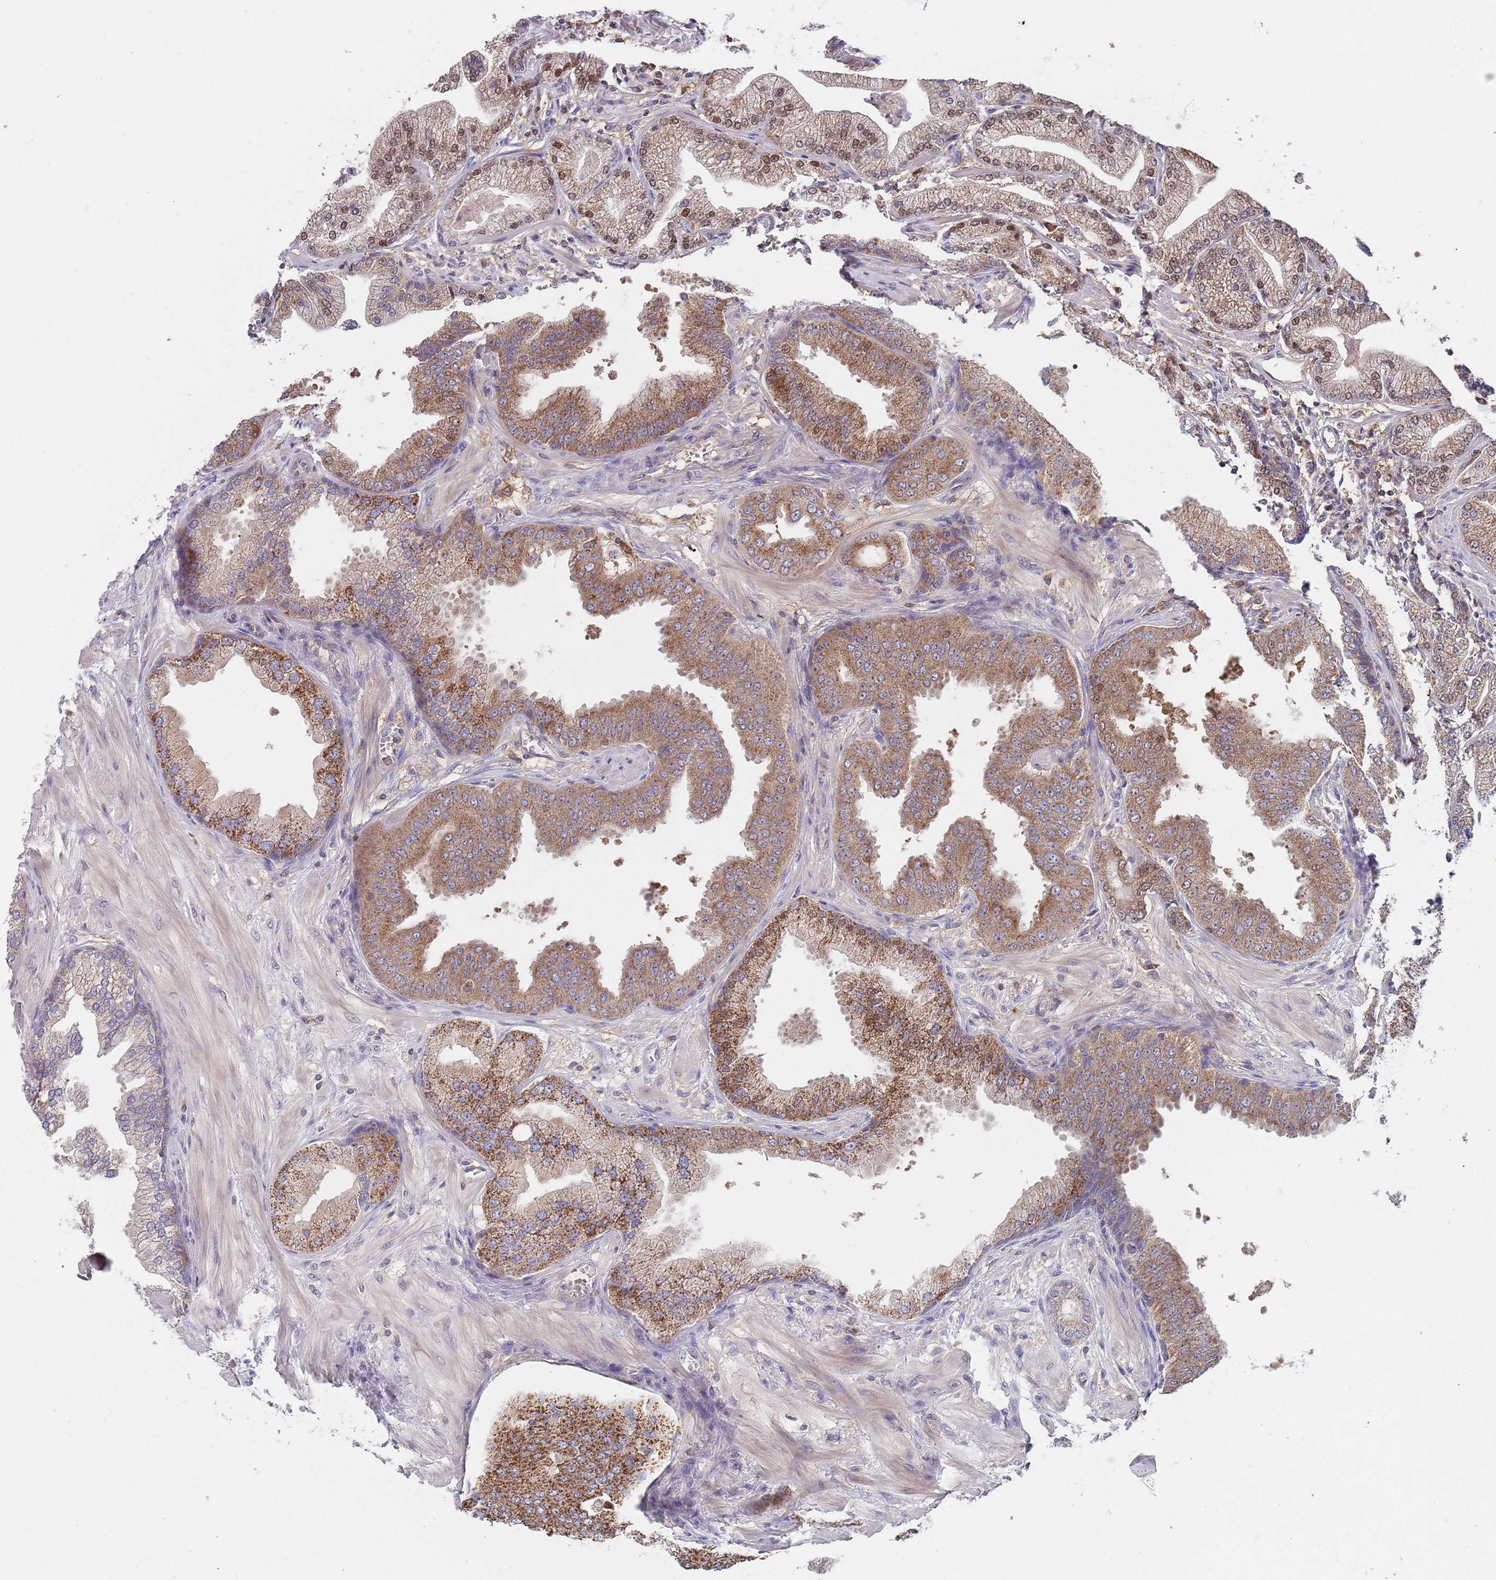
{"staining": {"intensity": "moderate", "quantity": ">75%", "location": "cytoplasmic/membranous"}, "tissue": "prostate cancer", "cell_type": "Tumor cells", "image_type": "cancer", "snomed": [{"axis": "morphology", "description": "Adenocarcinoma, Low grade"}, {"axis": "topography", "description": "Prostate"}], "caption": "Brown immunohistochemical staining in human prostate low-grade adenocarcinoma demonstrates moderate cytoplasmic/membranous staining in approximately >75% of tumor cells. The staining is performed using DAB brown chromogen to label protein expression. The nuclei are counter-stained blue using hematoxylin.", "gene": "GDI2", "patient": {"sex": "male", "age": 55}}